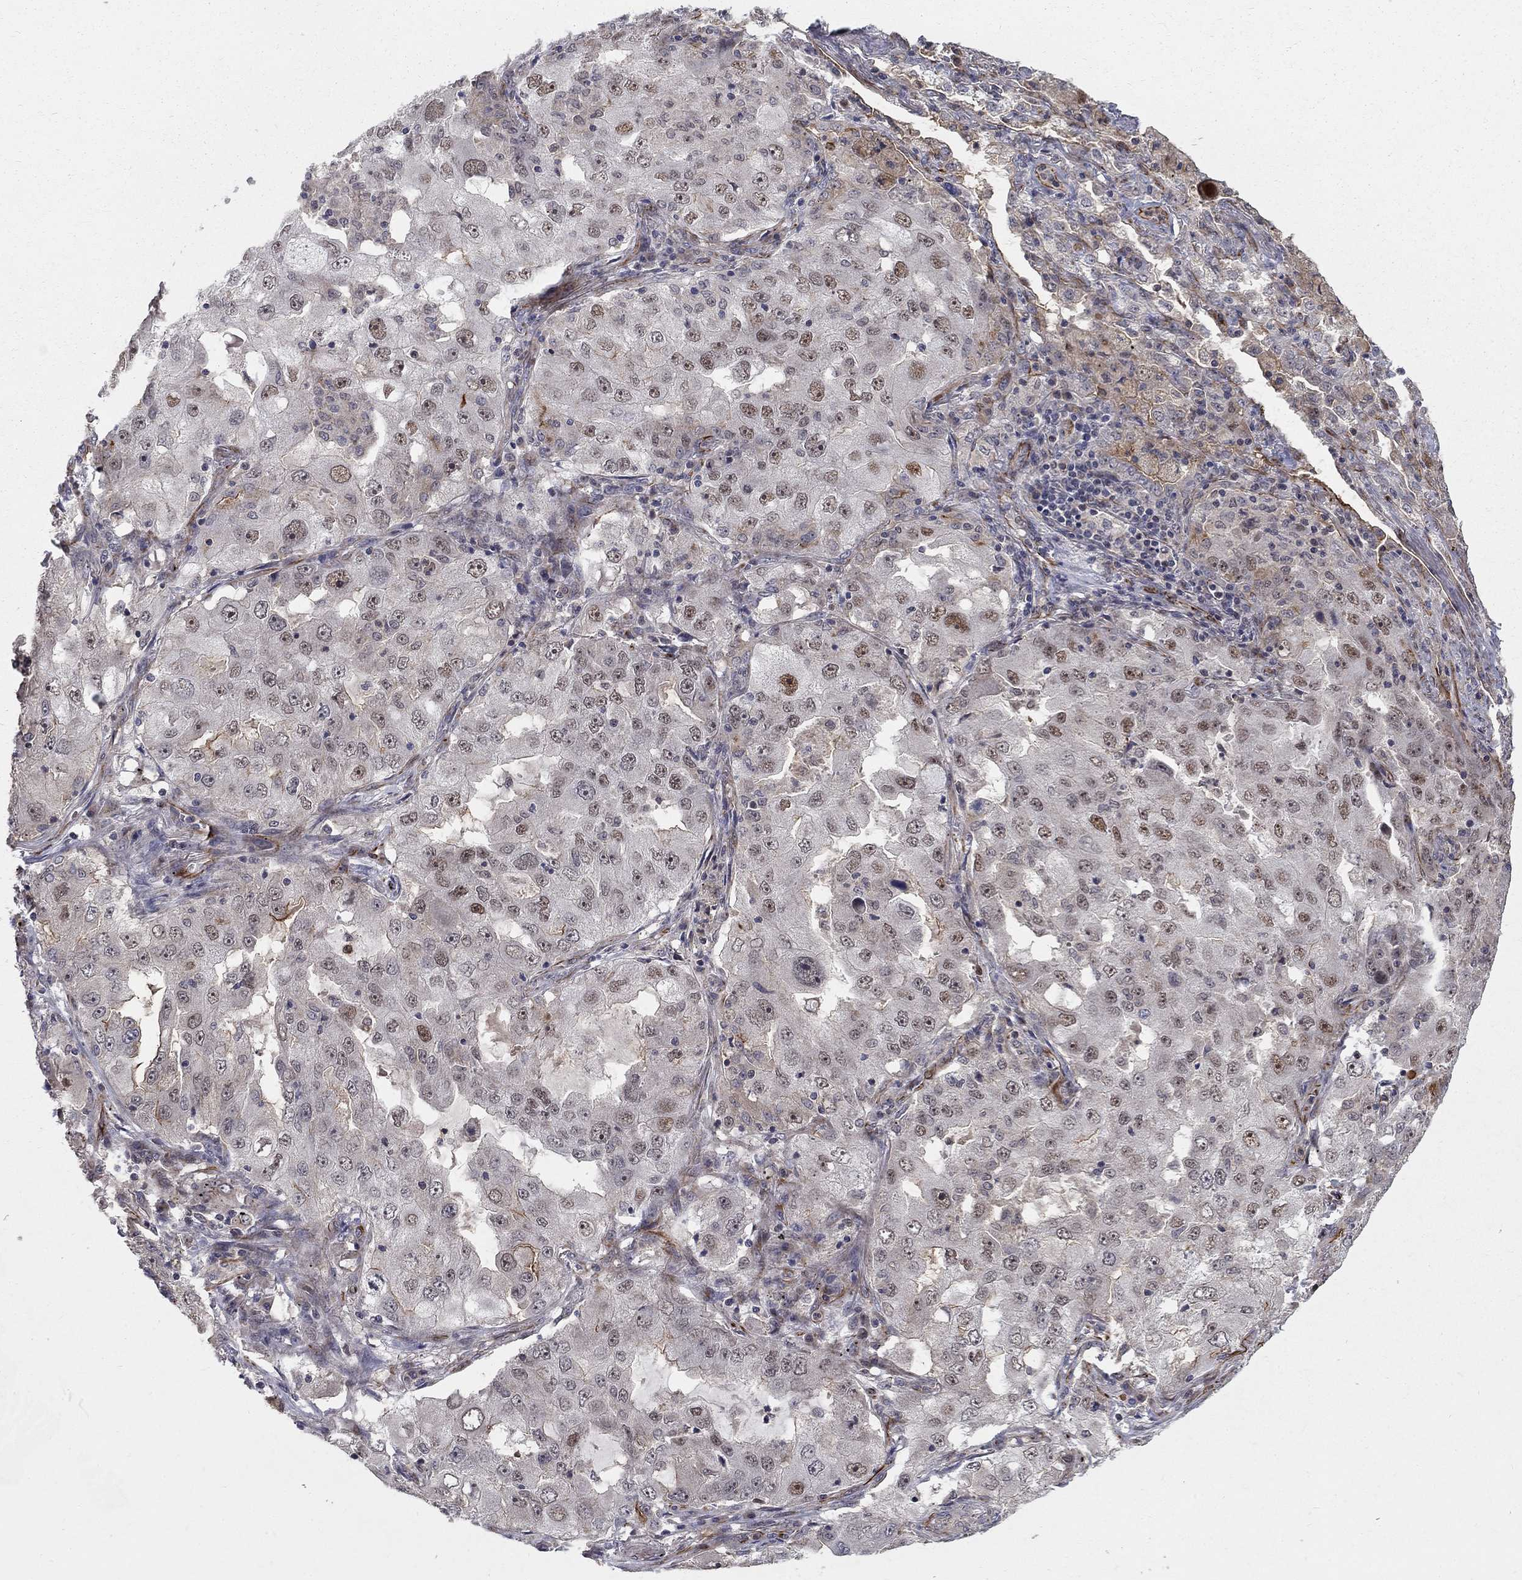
{"staining": {"intensity": "moderate", "quantity": "<25%", "location": "nuclear"}, "tissue": "lung cancer", "cell_type": "Tumor cells", "image_type": "cancer", "snomed": [{"axis": "morphology", "description": "Adenocarcinoma, NOS"}, {"axis": "topography", "description": "Lung"}], "caption": "This photomicrograph reveals adenocarcinoma (lung) stained with immunohistochemistry (IHC) to label a protein in brown. The nuclear of tumor cells show moderate positivity for the protein. Nuclei are counter-stained blue.", "gene": "MSRA", "patient": {"sex": "female", "age": 61}}